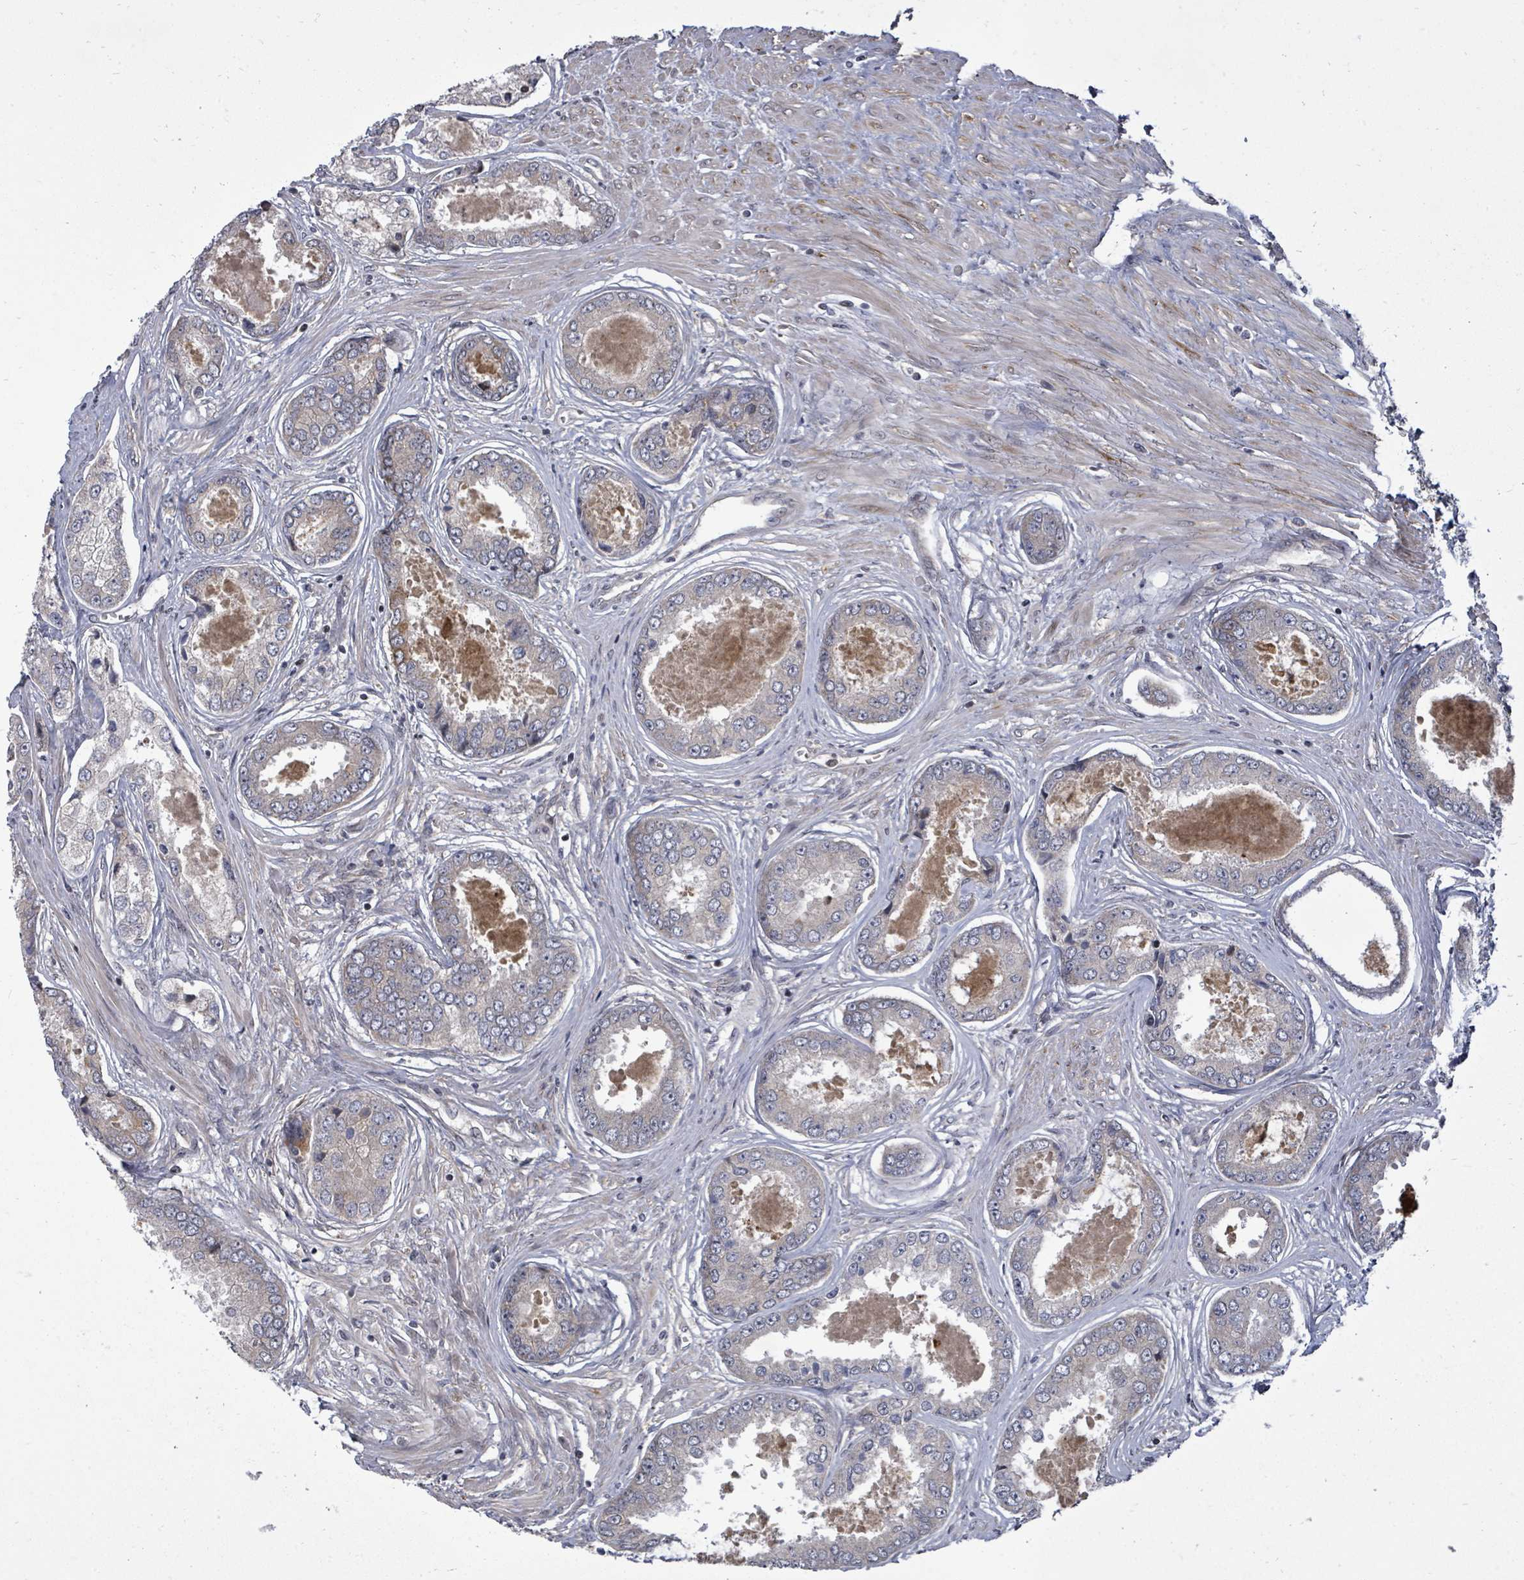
{"staining": {"intensity": "negative", "quantity": "none", "location": "none"}, "tissue": "prostate cancer", "cell_type": "Tumor cells", "image_type": "cancer", "snomed": [{"axis": "morphology", "description": "Adenocarcinoma, Low grade"}, {"axis": "topography", "description": "Prostate"}], "caption": "A micrograph of prostate cancer stained for a protein reveals no brown staining in tumor cells.", "gene": "KRTAP27-1", "patient": {"sex": "male", "age": 68}}